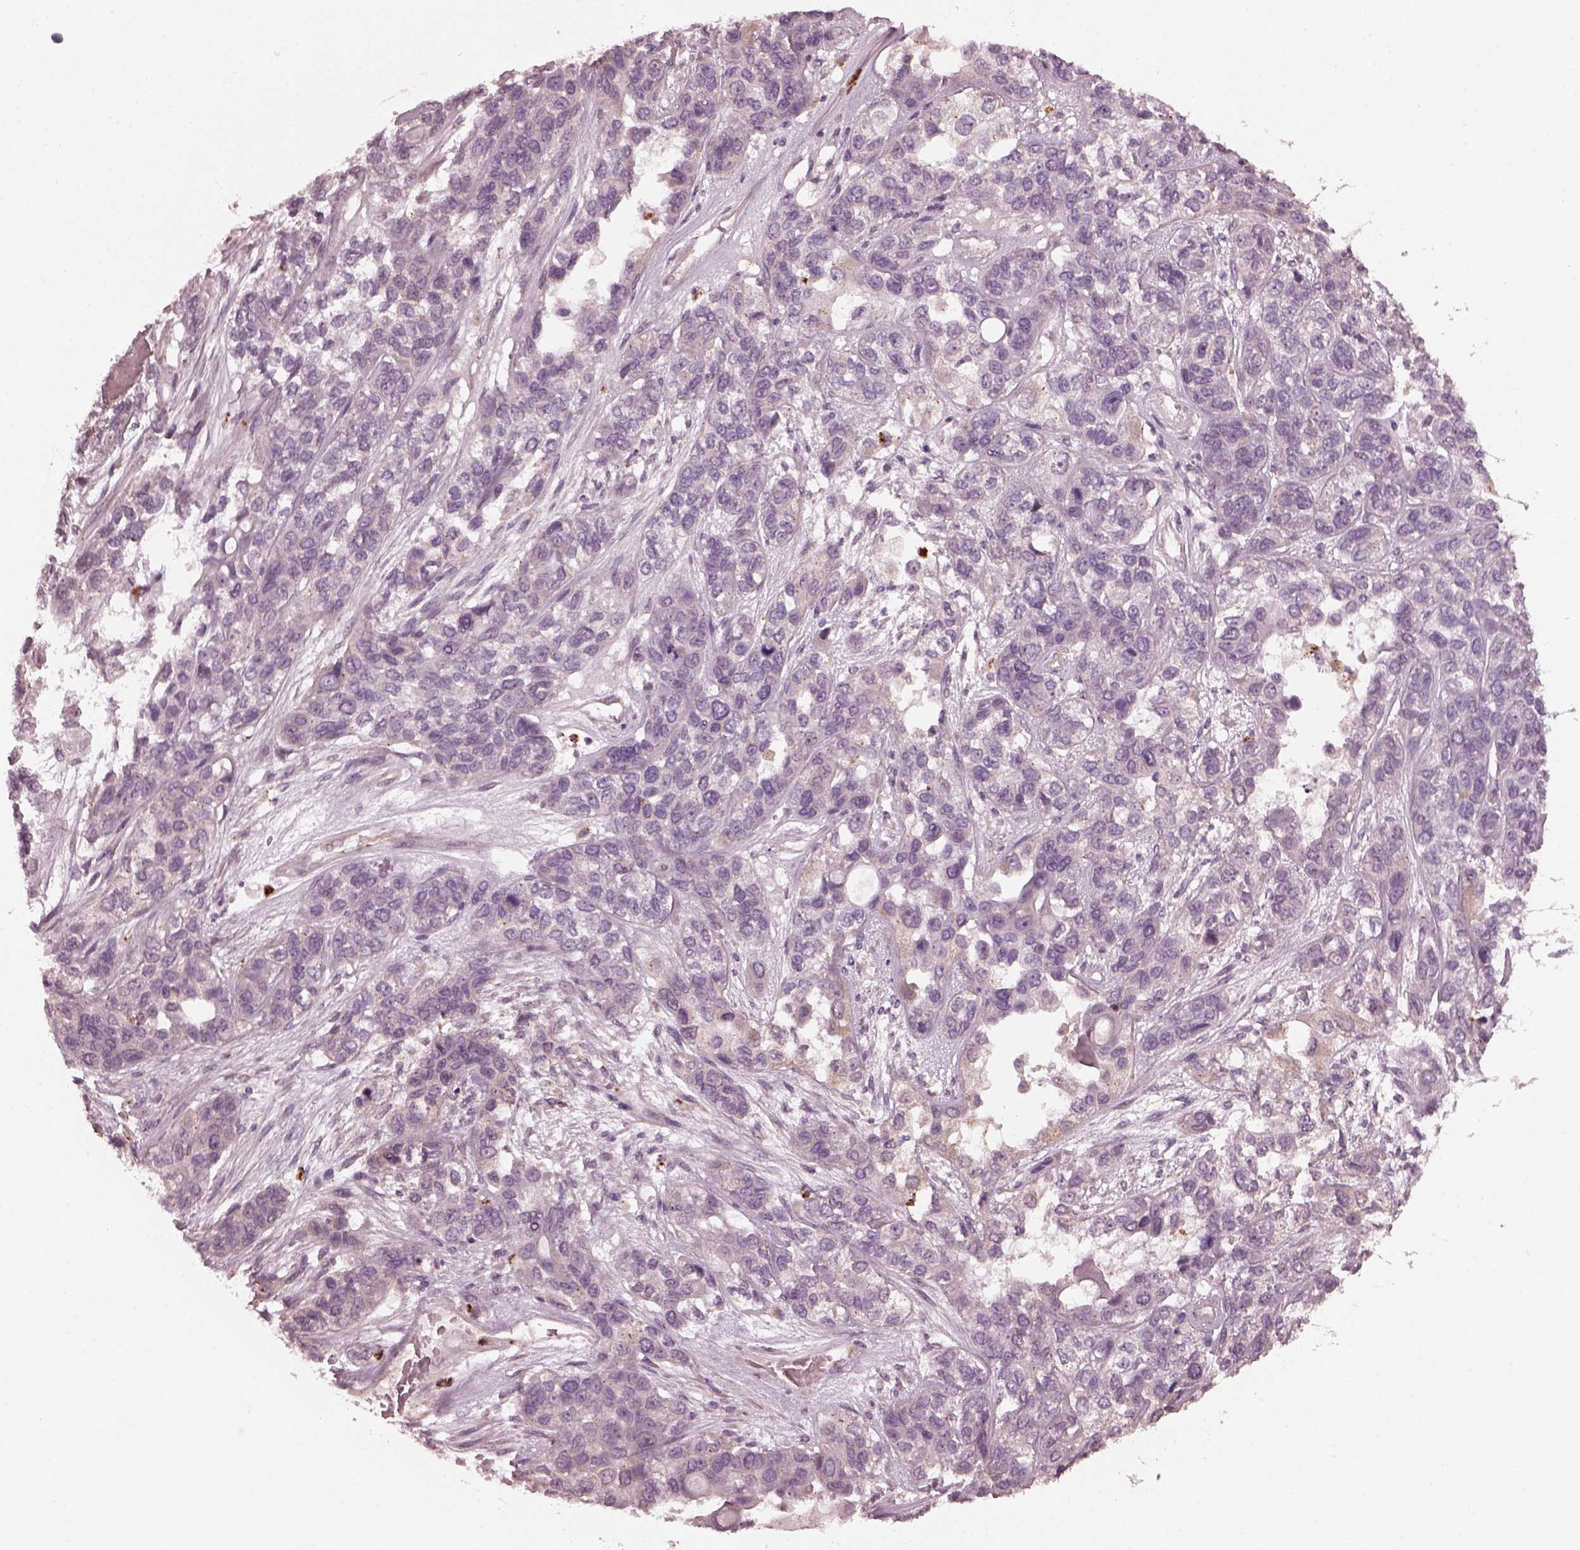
{"staining": {"intensity": "negative", "quantity": "none", "location": "none"}, "tissue": "lung cancer", "cell_type": "Tumor cells", "image_type": "cancer", "snomed": [{"axis": "morphology", "description": "Squamous cell carcinoma, NOS"}, {"axis": "topography", "description": "Lung"}], "caption": "A photomicrograph of lung cancer stained for a protein demonstrates no brown staining in tumor cells.", "gene": "RUFY3", "patient": {"sex": "female", "age": 70}}